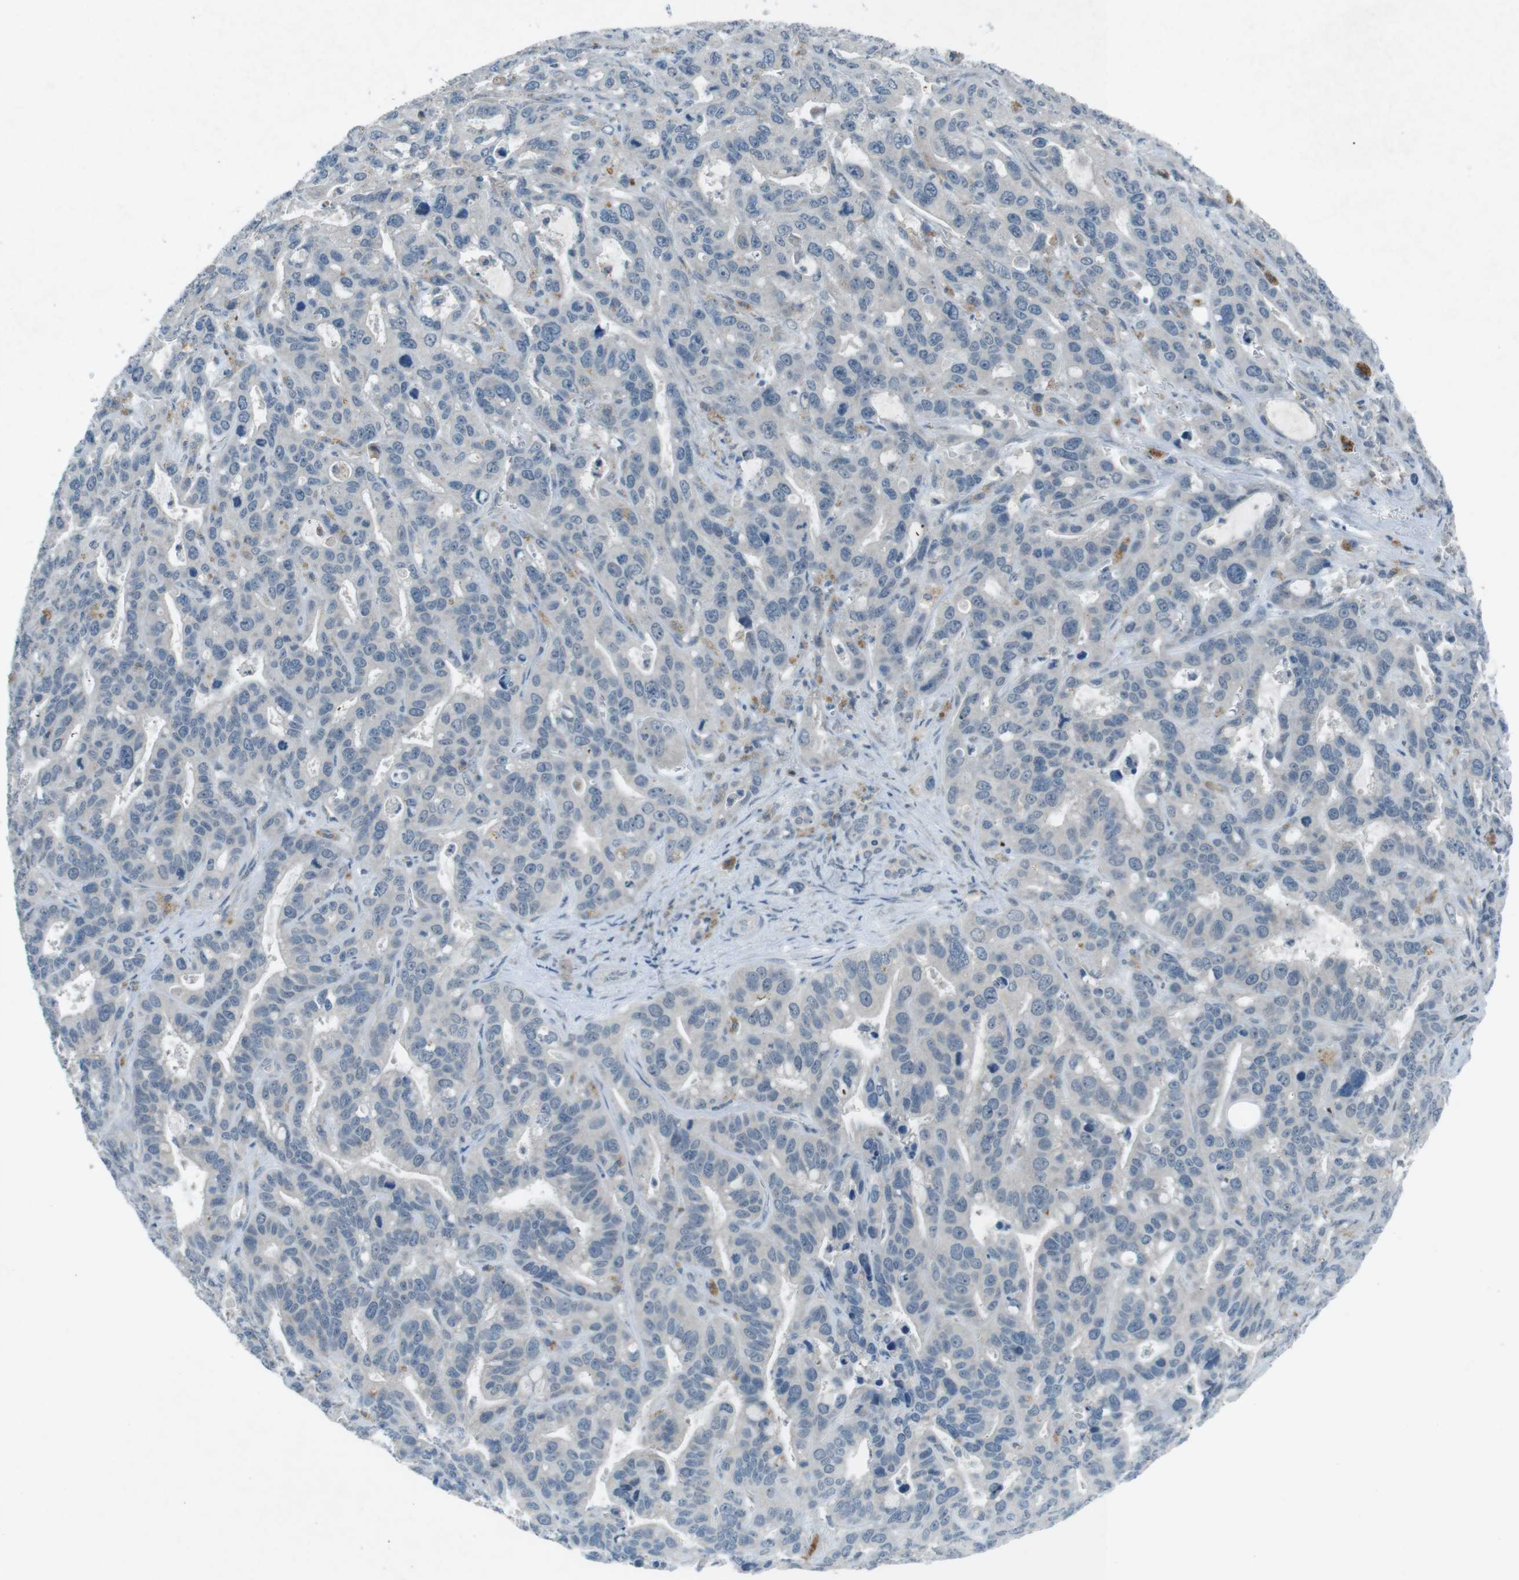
{"staining": {"intensity": "negative", "quantity": "none", "location": "none"}, "tissue": "liver cancer", "cell_type": "Tumor cells", "image_type": "cancer", "snomed": [{"axis": "morphology", "description": "Cholangiocarcinoma"}, {"axis": "topography", "description": "Liver"}], "caption": "This is an immunohistochemistry photomicrograph of human liver cancer. There is no staining in tumor cells.", "gene": "FCRLA", "patient": {"sex": "female", "age": 65}}